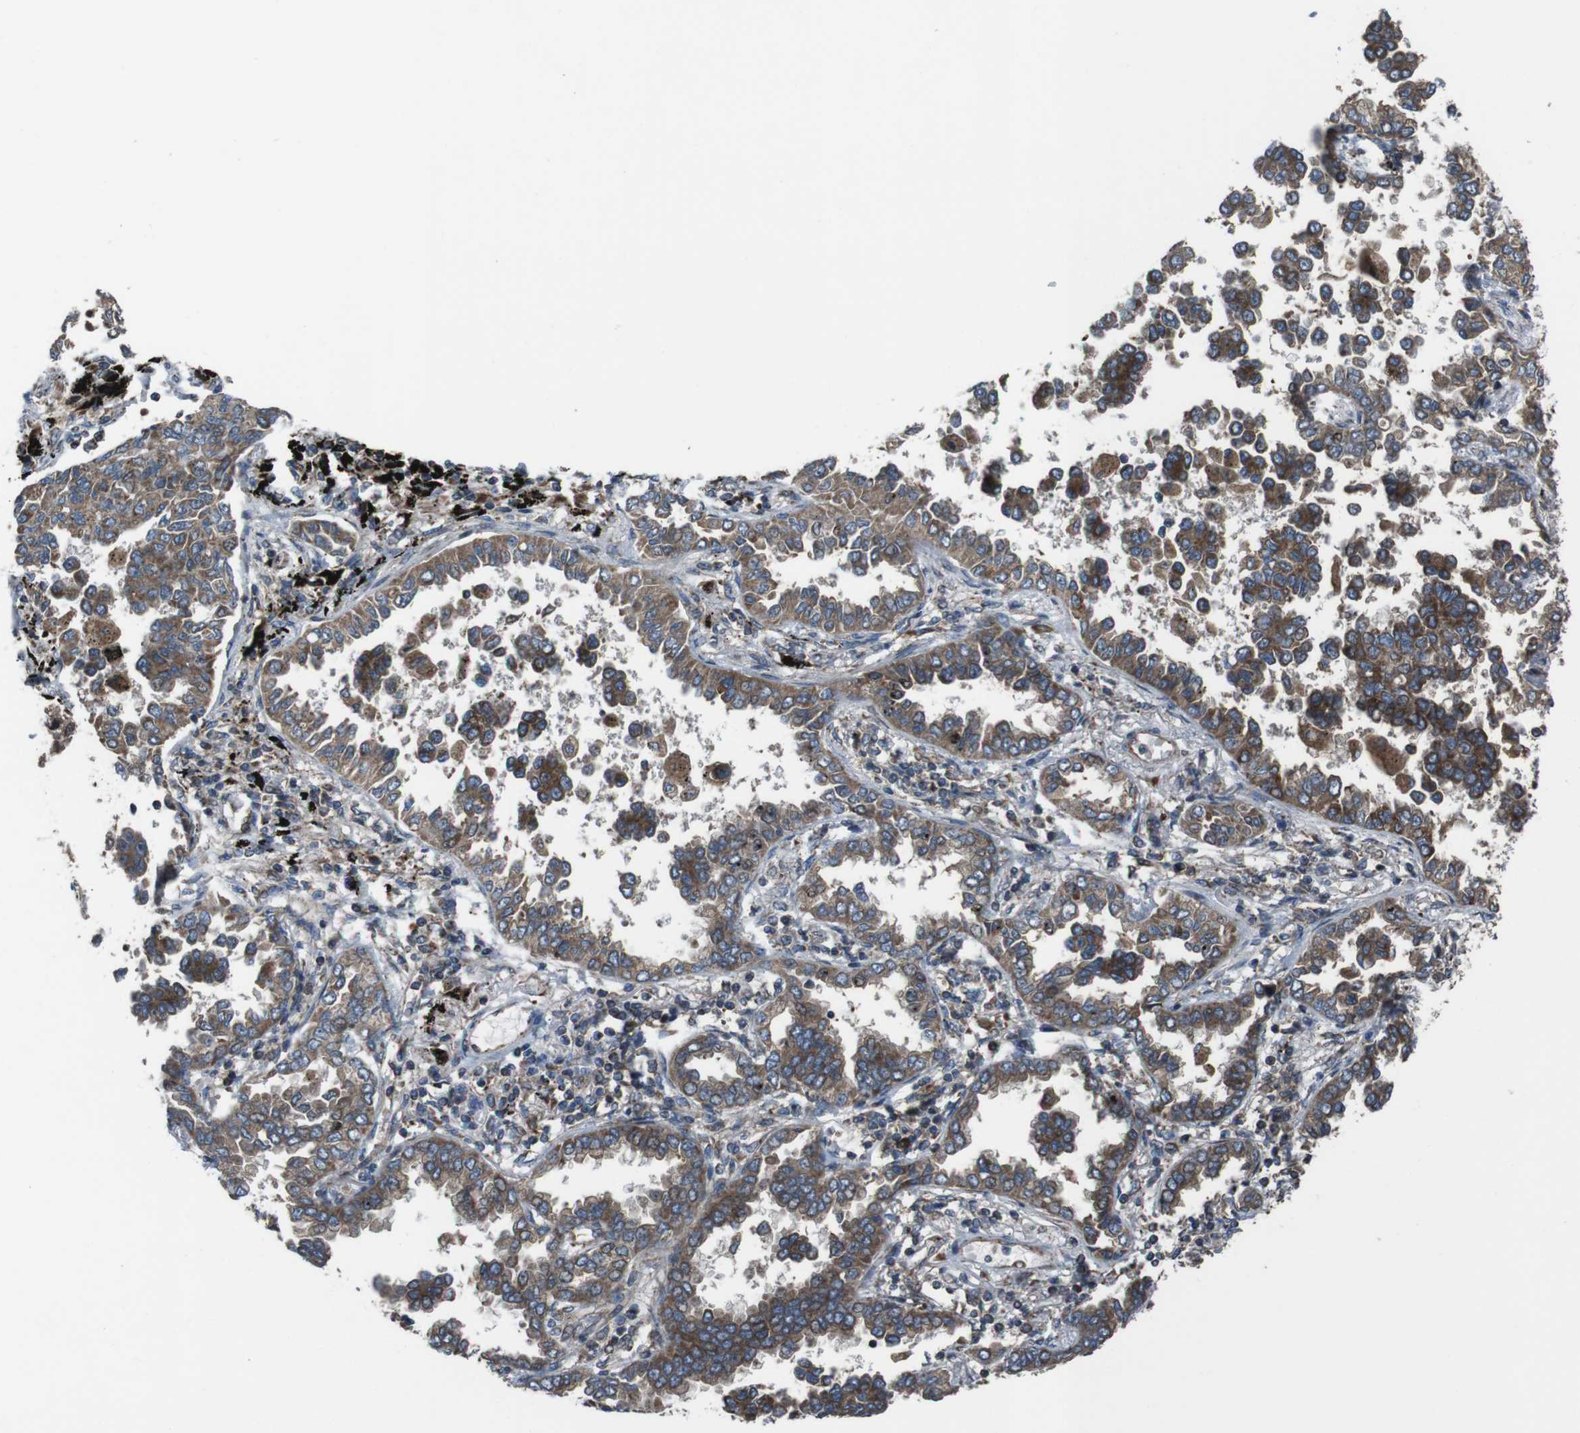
{"staining": {"intensity": "moderate", "quantity": "25%-75%", "location": "cytoplasmic/membranous"}, "tissue": "lung cancer", "cell_type": "Tumor cells", "image_type": "cancer", "snomed": [{"axis": "morphology", "description": "Normal tissue, NOS"}, {"axis": "morphology", "description": "Adenocarcinoma, NOS"}, {"axis": "topography", "description": "Lung"}], "caption": "Protein staining of adenocarcinoma (lung) tissue displays moderate cytoplasmic/membranous positivity in about 25%-75% of tumor cells. Using DAB (brown) and hematoxylin (blue) stains, captured at high magnification using brightfield microscopy.", "gene": "GIMAP8", "patient": {"sex": "male", "age": 59}}